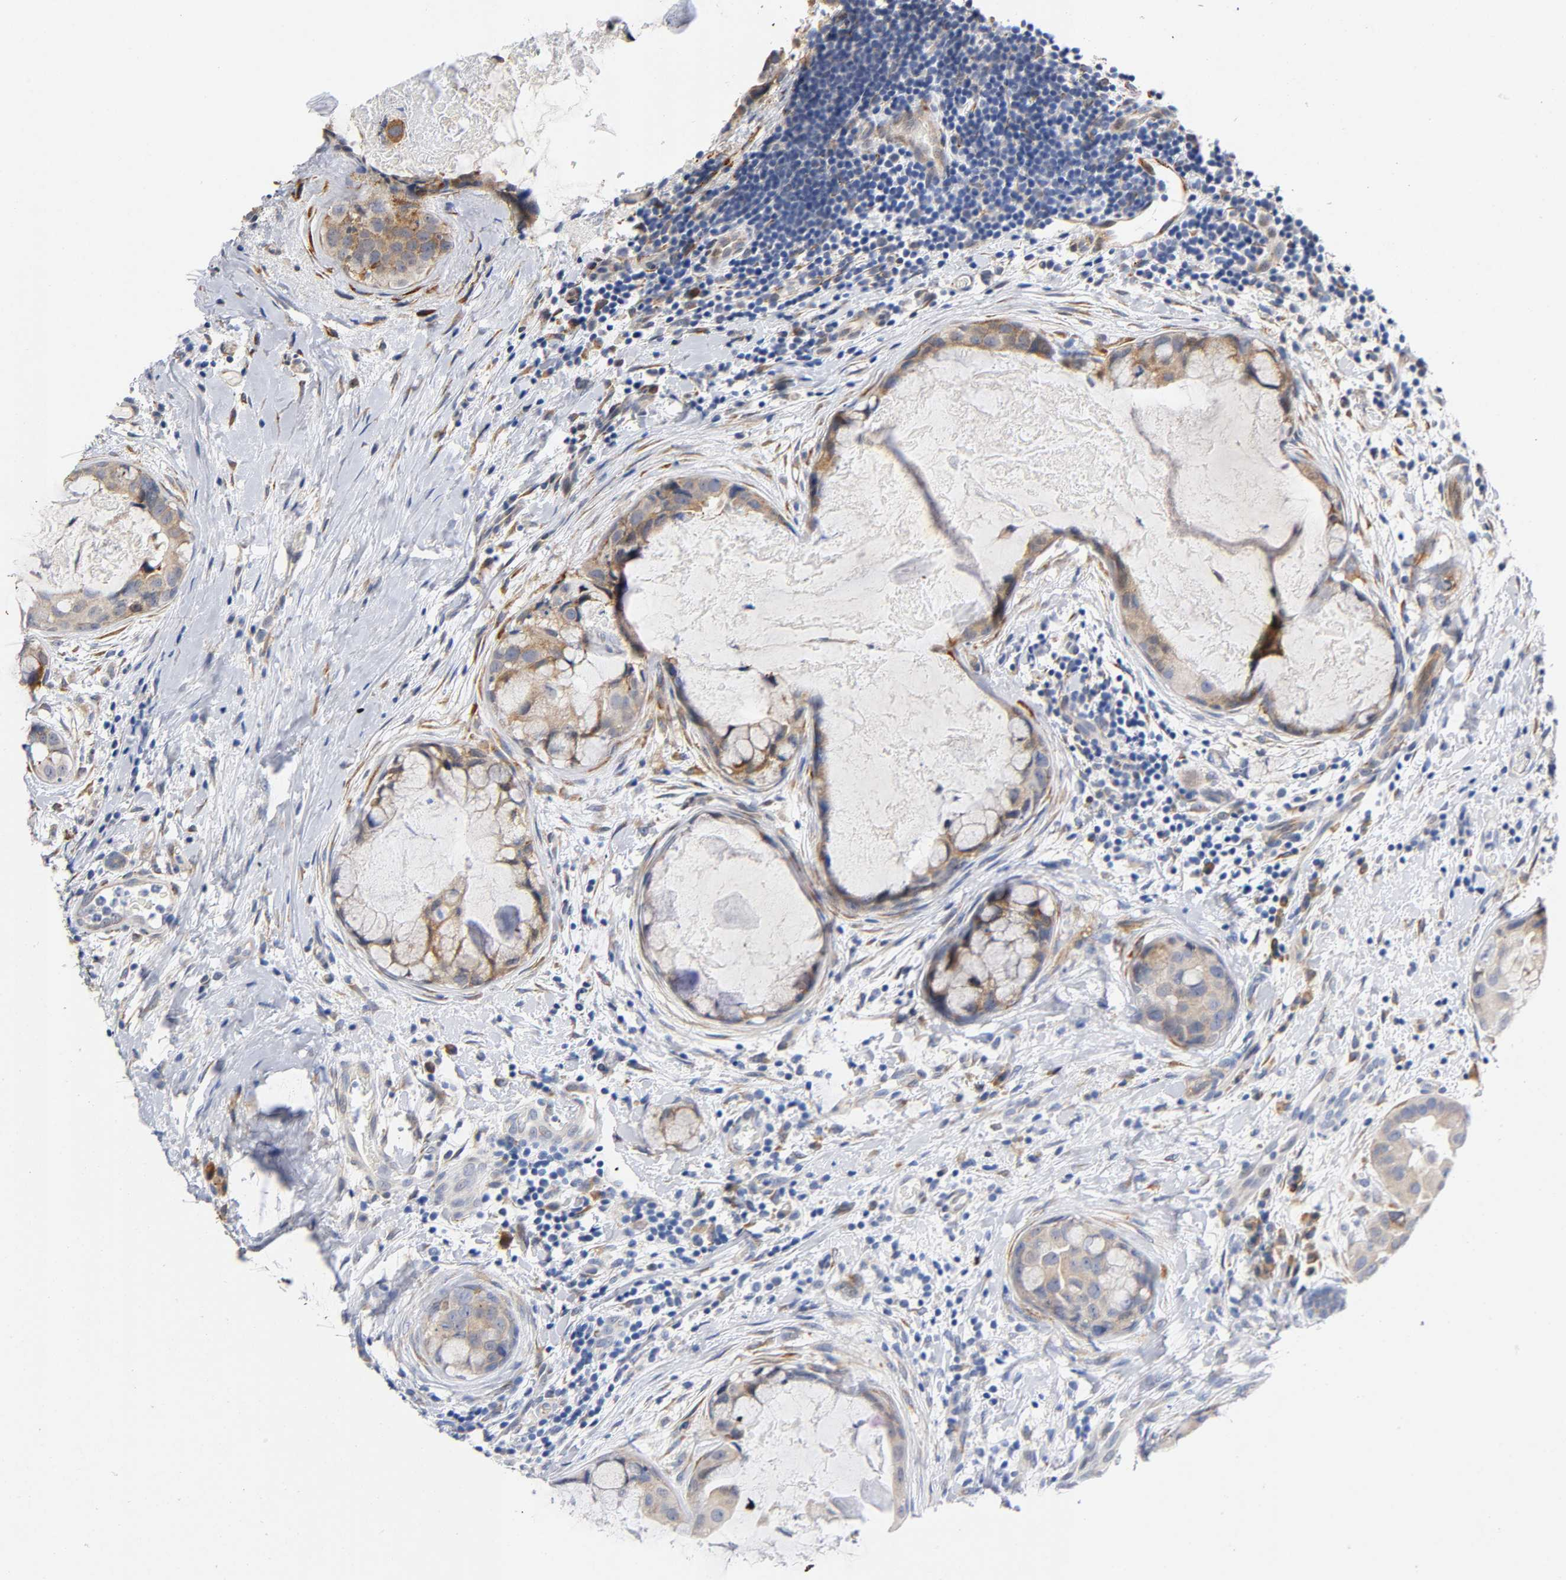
{"staining": {"intensity": "moderate", "quantity": ">75%", "location": "cytoplasmic/membranous"}, "tissue": "breast cancer", "cell_type": "Tumor cells", "image_type": "cancer", "snomed": [{"axis": "morphology", "description": "Duct carcinoma"}, {"axis": "topography", "description": "Breast"}], "caption": "Protein expression analysis of human breast cancer reveals moderate cytoplasmic/membranous expression in about >75% of tumor cells.", "gene": "SOS2", "patient": {"sex": "female", "age": 40}}